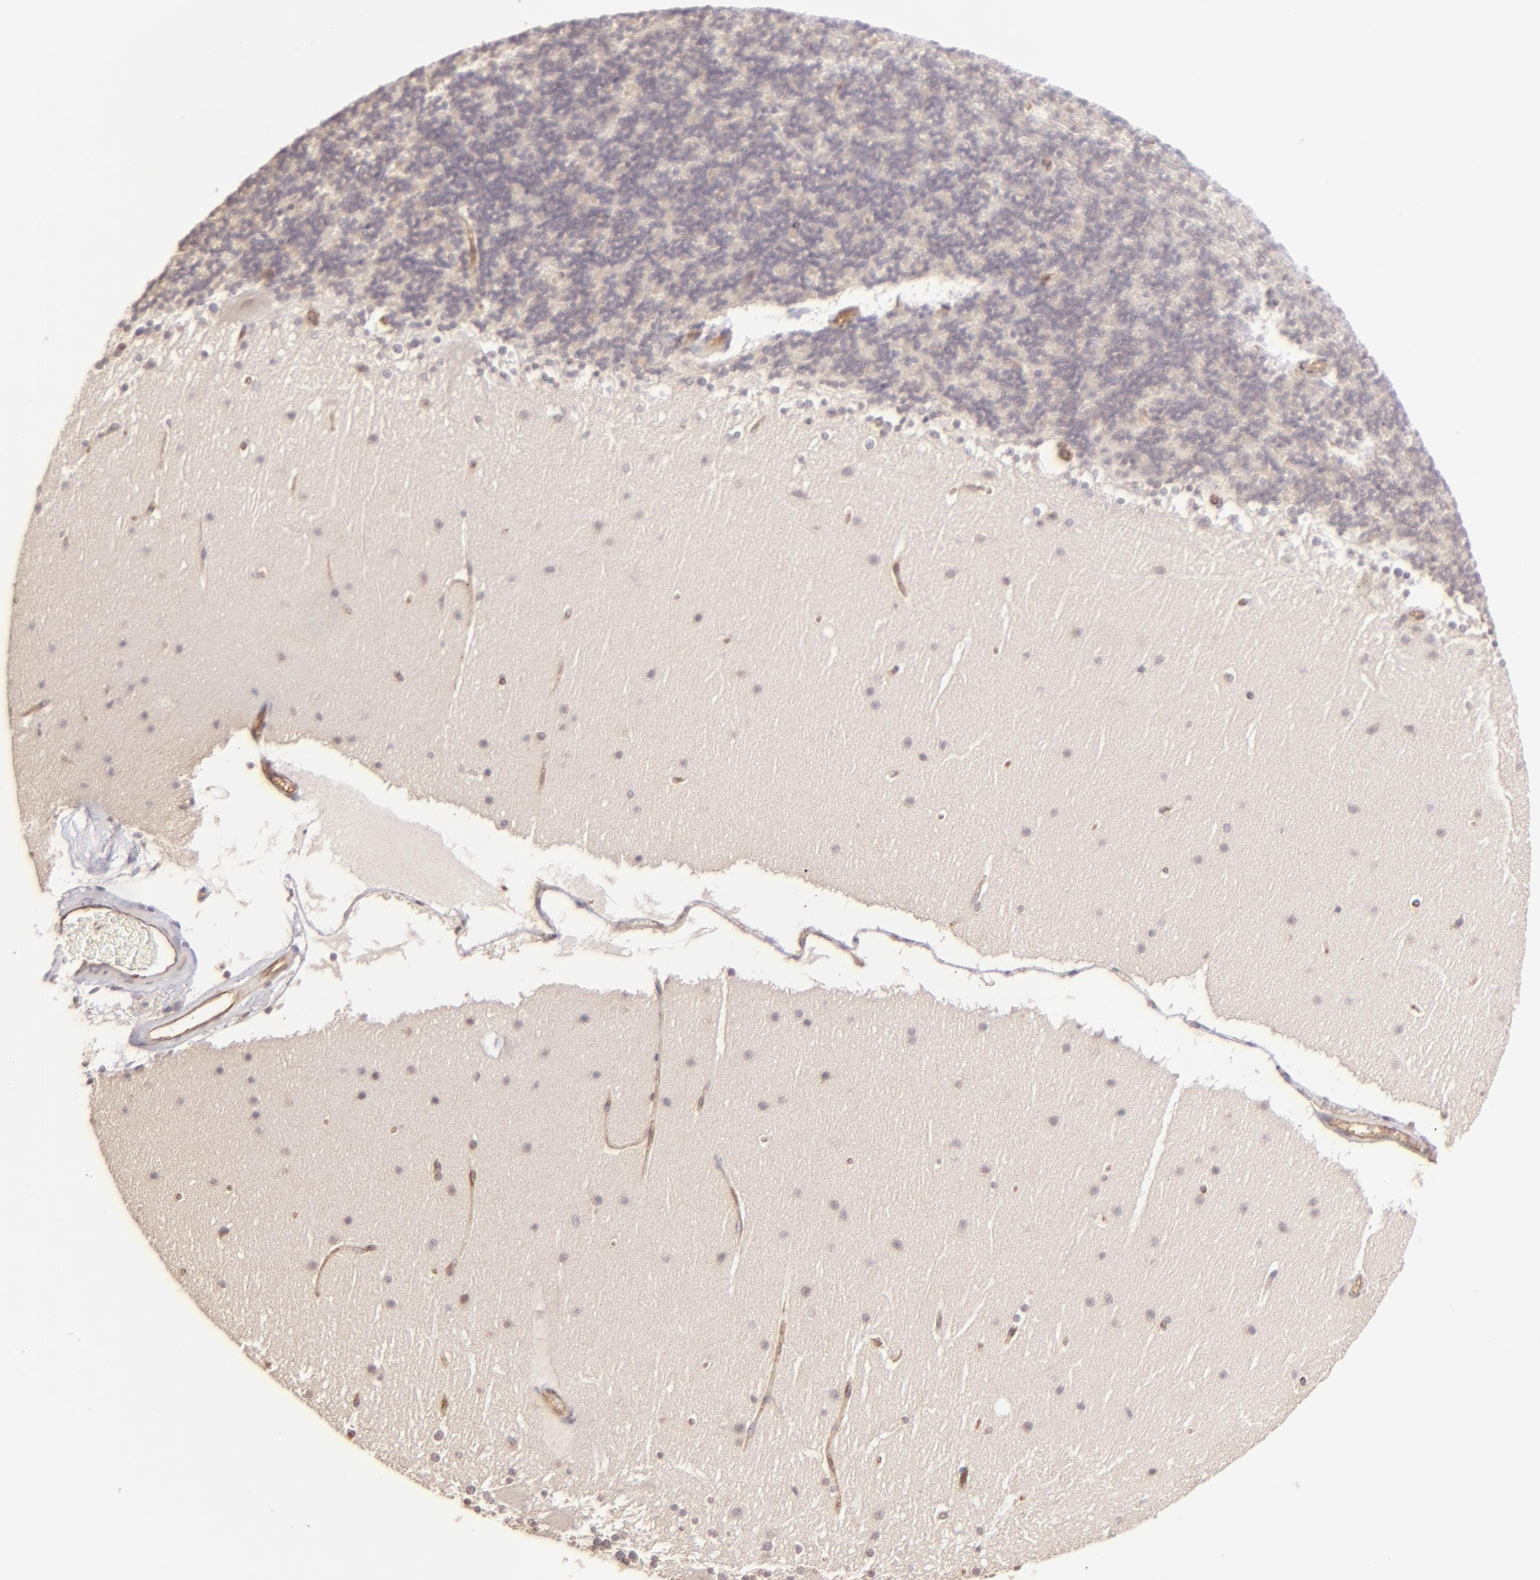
{"staining": {"intensity": "negative", "quantity": "none", "location": "none"}, "tissue": "cerebellum", "cell_type": "Cells in granular layer", "image_type": "normal", "snomed": [{"axis": "morphology", "description": "Normal tissue, NOS"}, {"axis": "topography", "description": "Cerebellum"}], "caption": "The photomicrograph reveals no staining of cells in granular layer in benign cerebellum. Brightfield microscopy of immunohistochemistry (IHC) stained with DAB (brown) and hematoxylin (blue), captured at high magnification.", "gene": "CLDN1", "patient": {"sex": "female", "age": 19}}